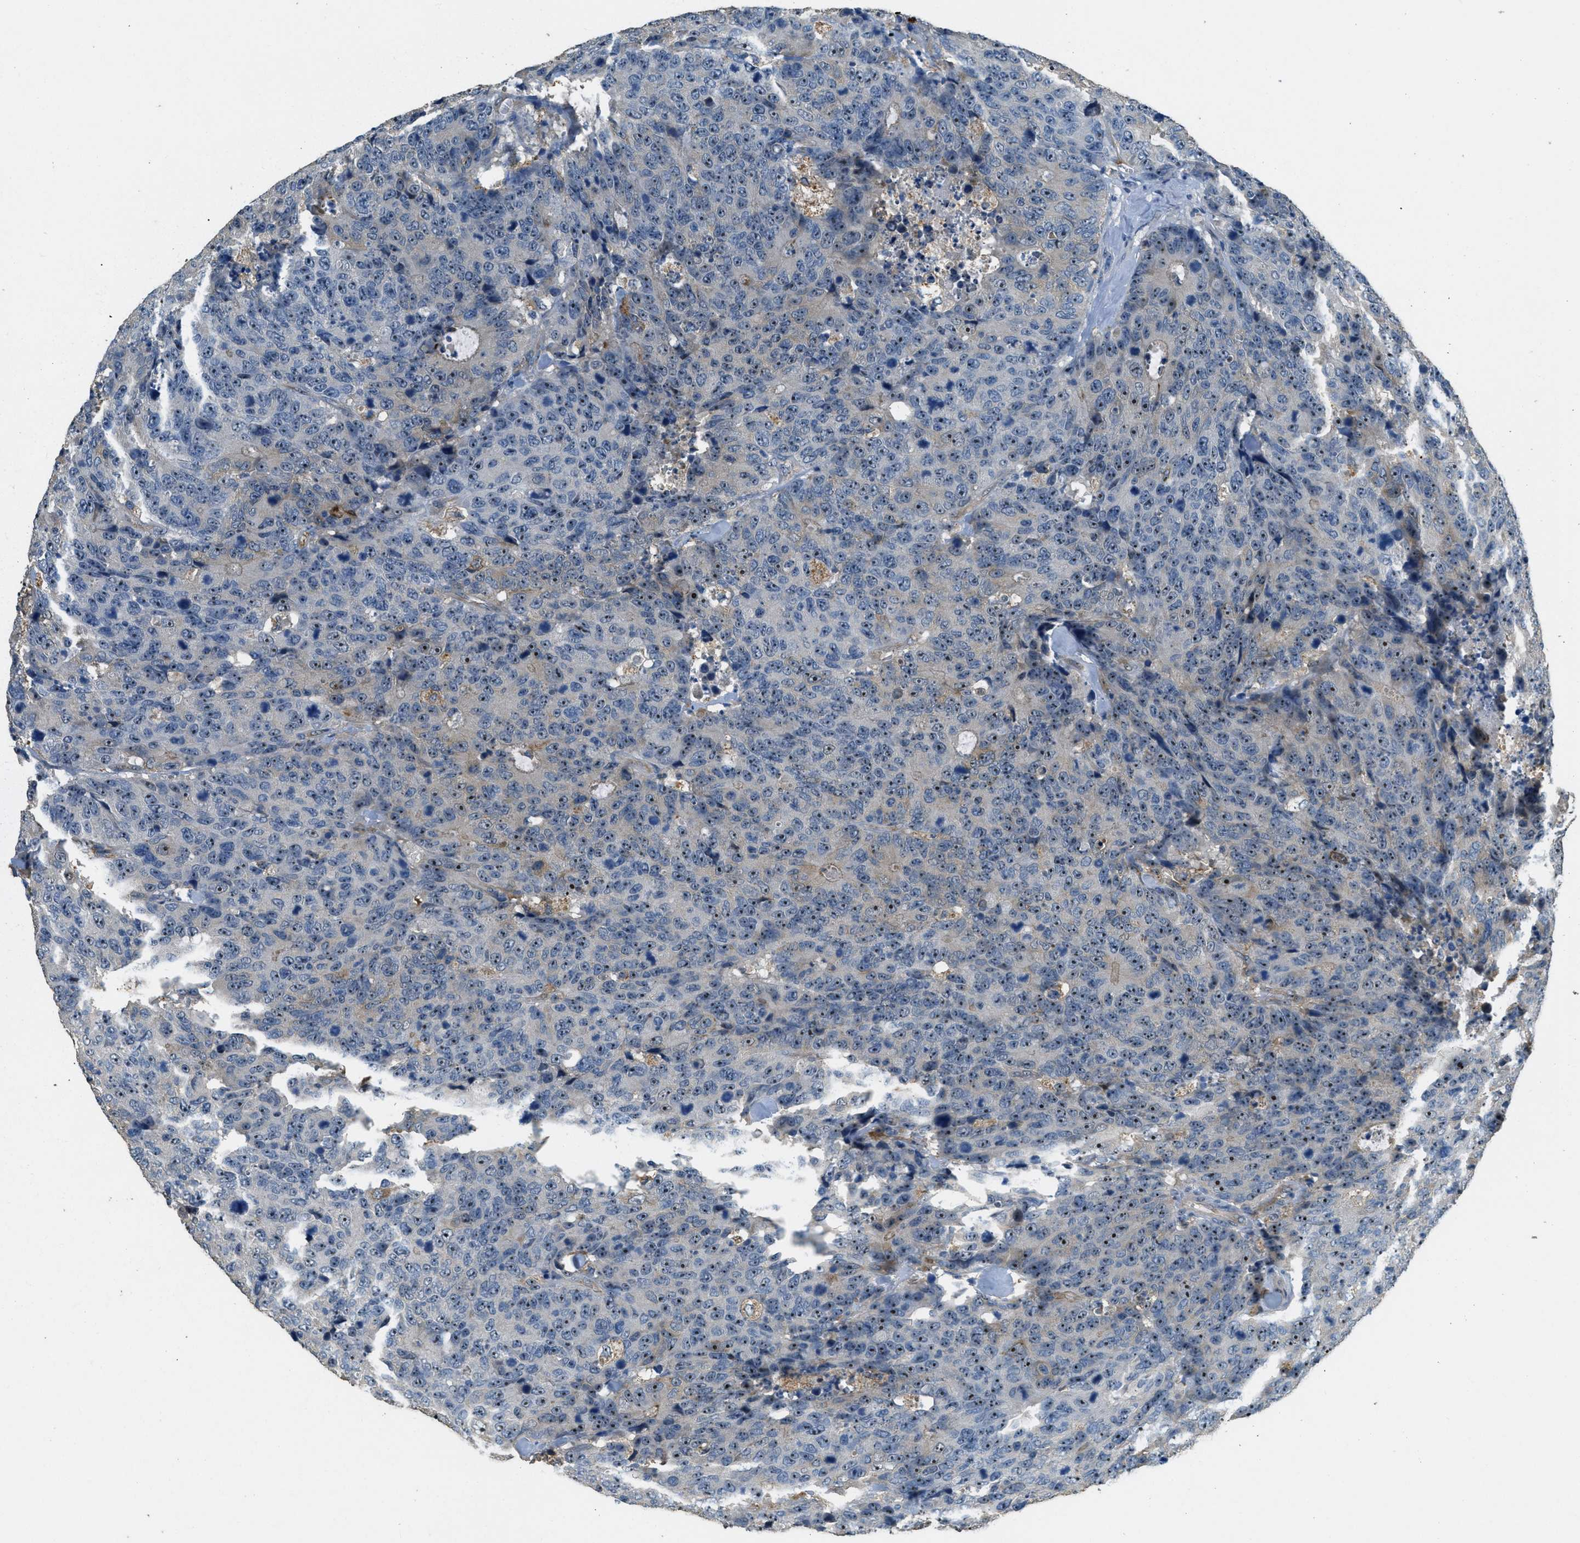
{"staining": {"intensity": "moderate", "quantity": ">75%", "location": "nuclear"}, "tissue": "colorectal cancer", "cell_type": "Tumor cells", "image_type": "cancer", "snomed": [{"axis": "morphology", "description": "Adenocarcinoma, NOS"}, {"axis": "topography", "description": "Colon"}], "caption": "Colorectal cancer was stained to show a protein in brown. There is medium levels of moderate nuclear positivity in about >75% of tumor cells. The protein is stained brown, and the nuclei are stained in blue (DAB IHC with brightfield microscopy, high magnification).", "gene": "OSMR", "patient": {"sex": "female", "age": 86}}